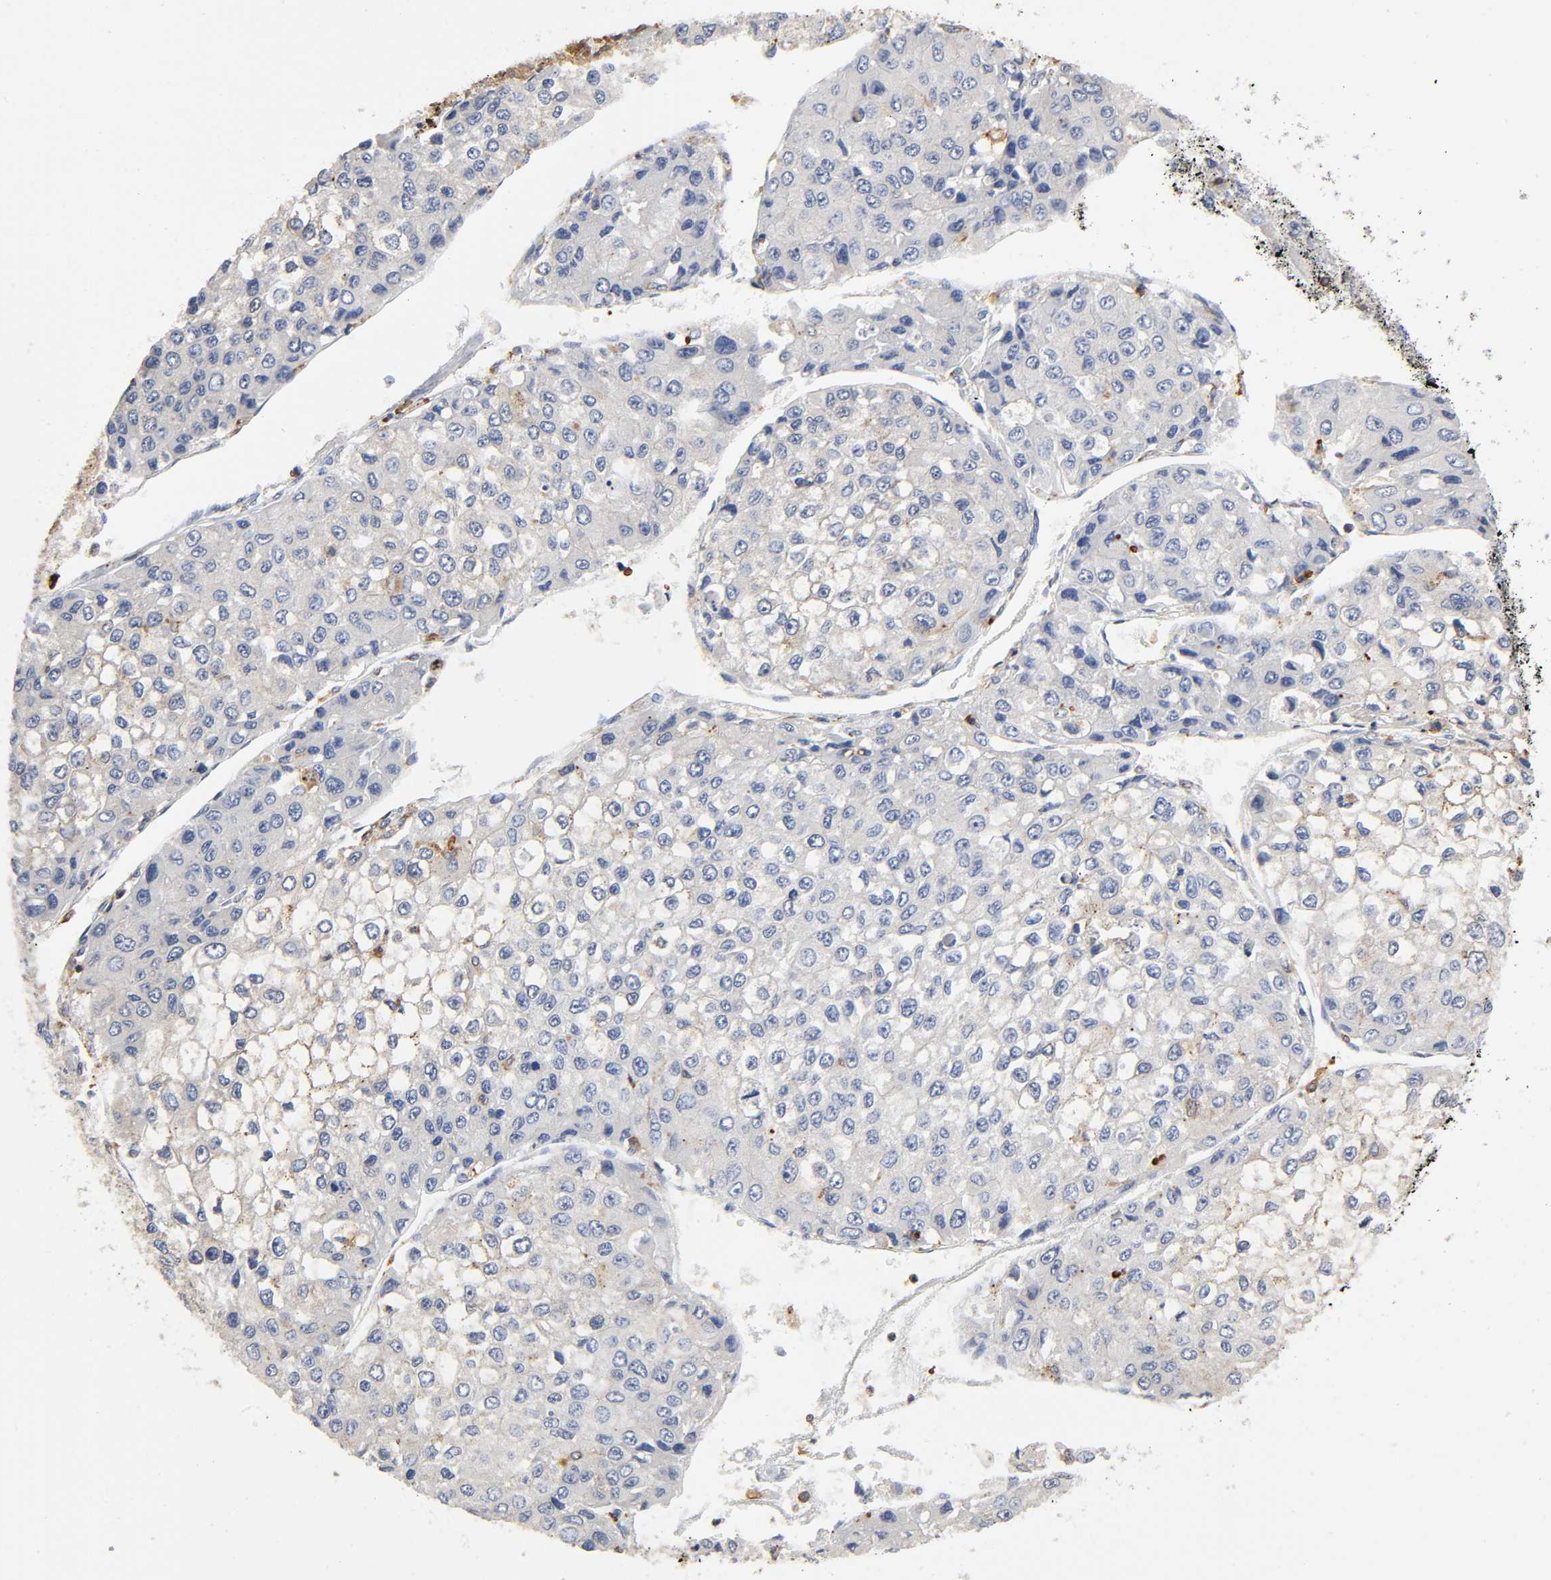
{"staining": {"intensity": "moderate", "quantity": "<25%", "location": "cytoplasmic/membranous"}, "tissue": "liver cancer", "cell_type": "Tumor cells", "image_type": "cancer", "snomed": [{"axis": "morphology", "description": "Carcinoma, Hepatocellular, NOS"}, {"axis": "topography", "description": "Liver"}], "caption": "This image displays immunohistochemistry staining of liver cancer, with low moderate cytoplasmic/membranous positivity in approximately <25% of tumor cells.", "gene": "CAPN10", "patient": {"sex": "female", "age": 66}}